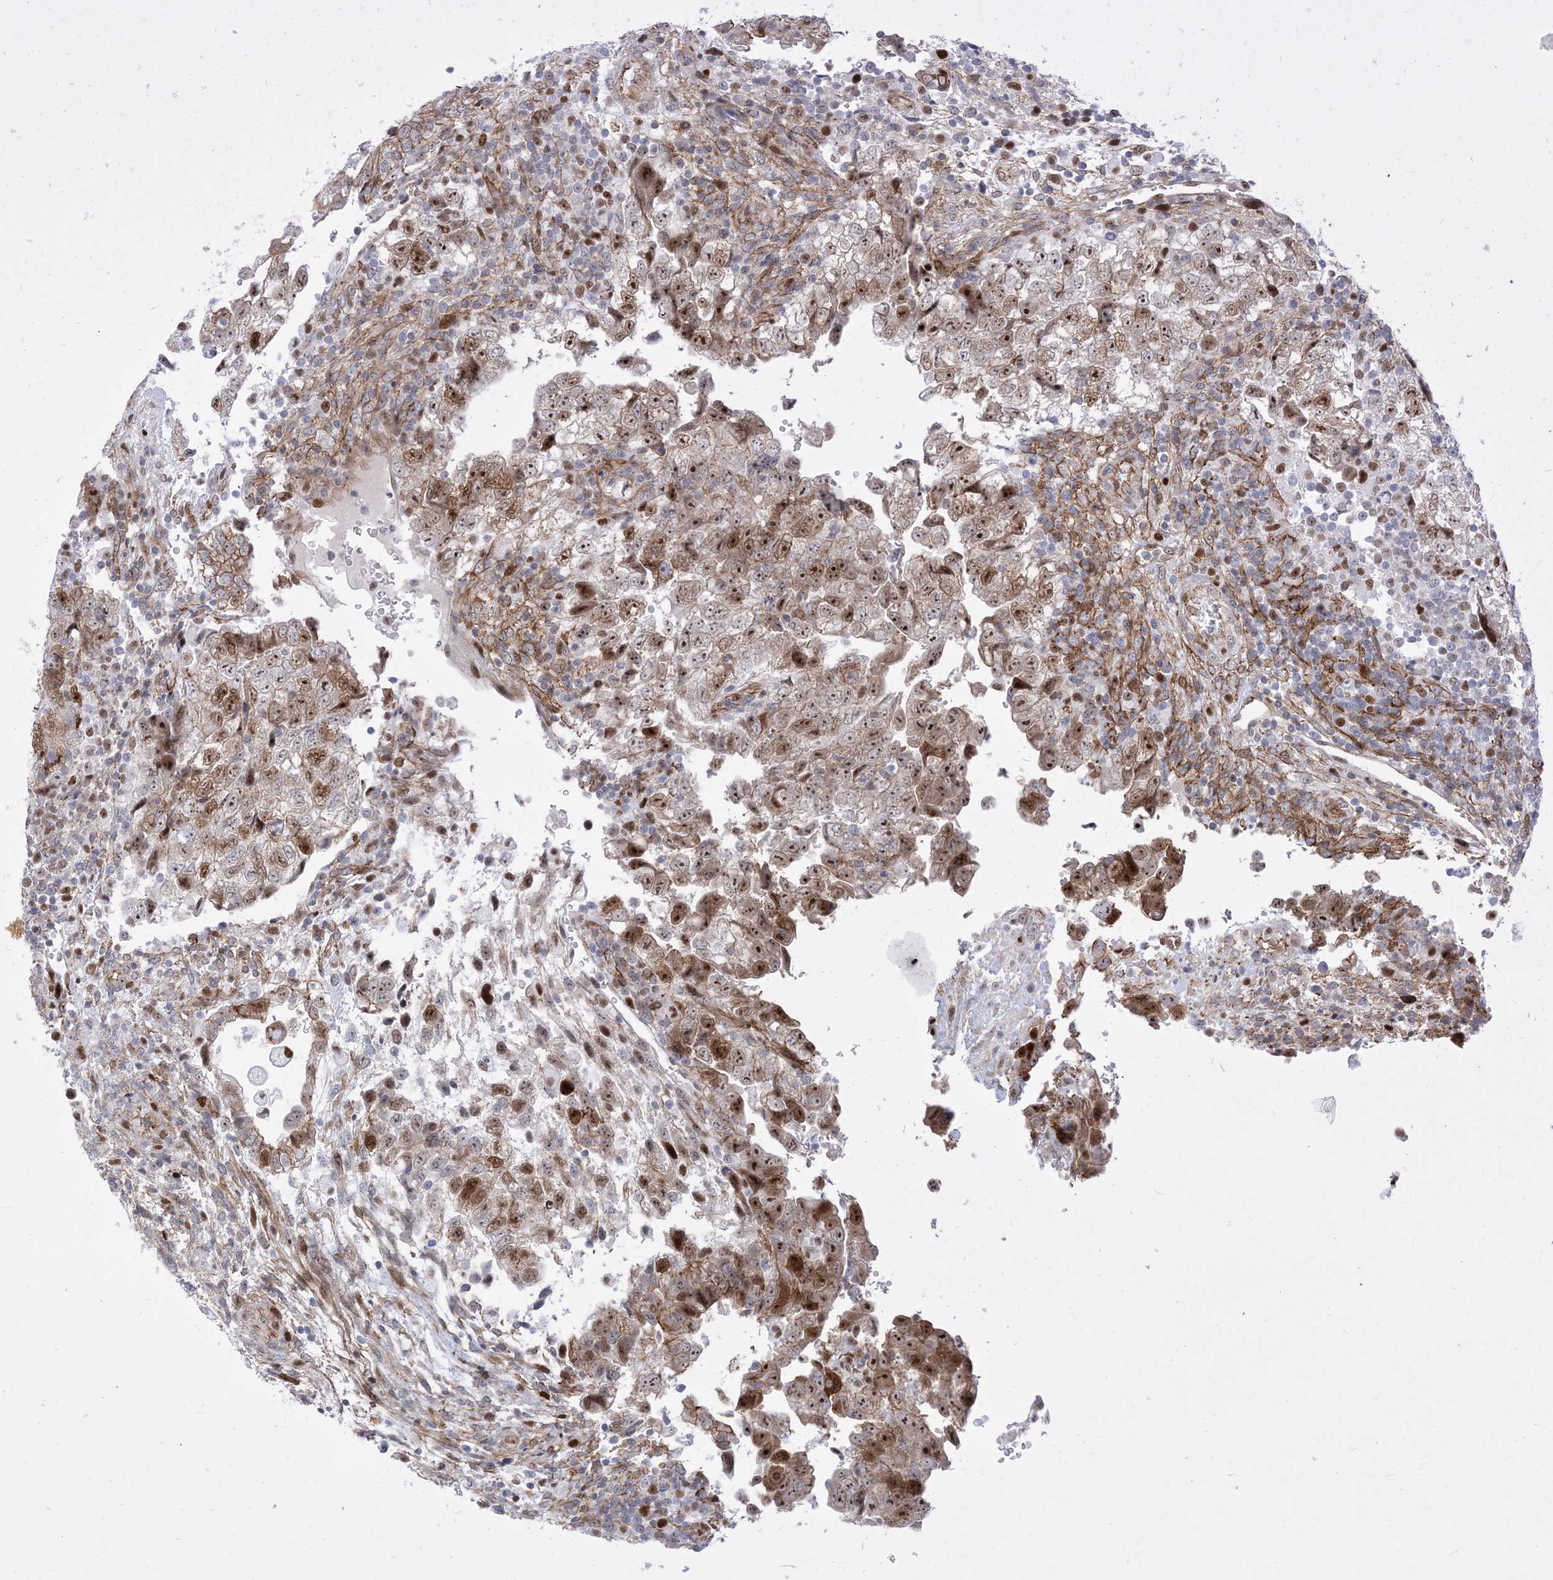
{"staining": {"intensity": "moderate", "quantity": ">75%", "location": "nuclear"}, "tissue": "testis cancer", "cell_type": "Tumor cells", "image_type": "cancer", "snomed": [{"axis": "morphology", "description": "Carcinoma, Embryonal, NOS"}, {"axis": "topography", "description": "Testis"}], "caption": "Immunohistochemical staining of human testis cancer (embryonal carcinoma) shows medium levels of moderate nuclear protein expression in about >75% of tumor cells.", "gene": "MARS2", "patient": {"sex": "male", "age": 37}}